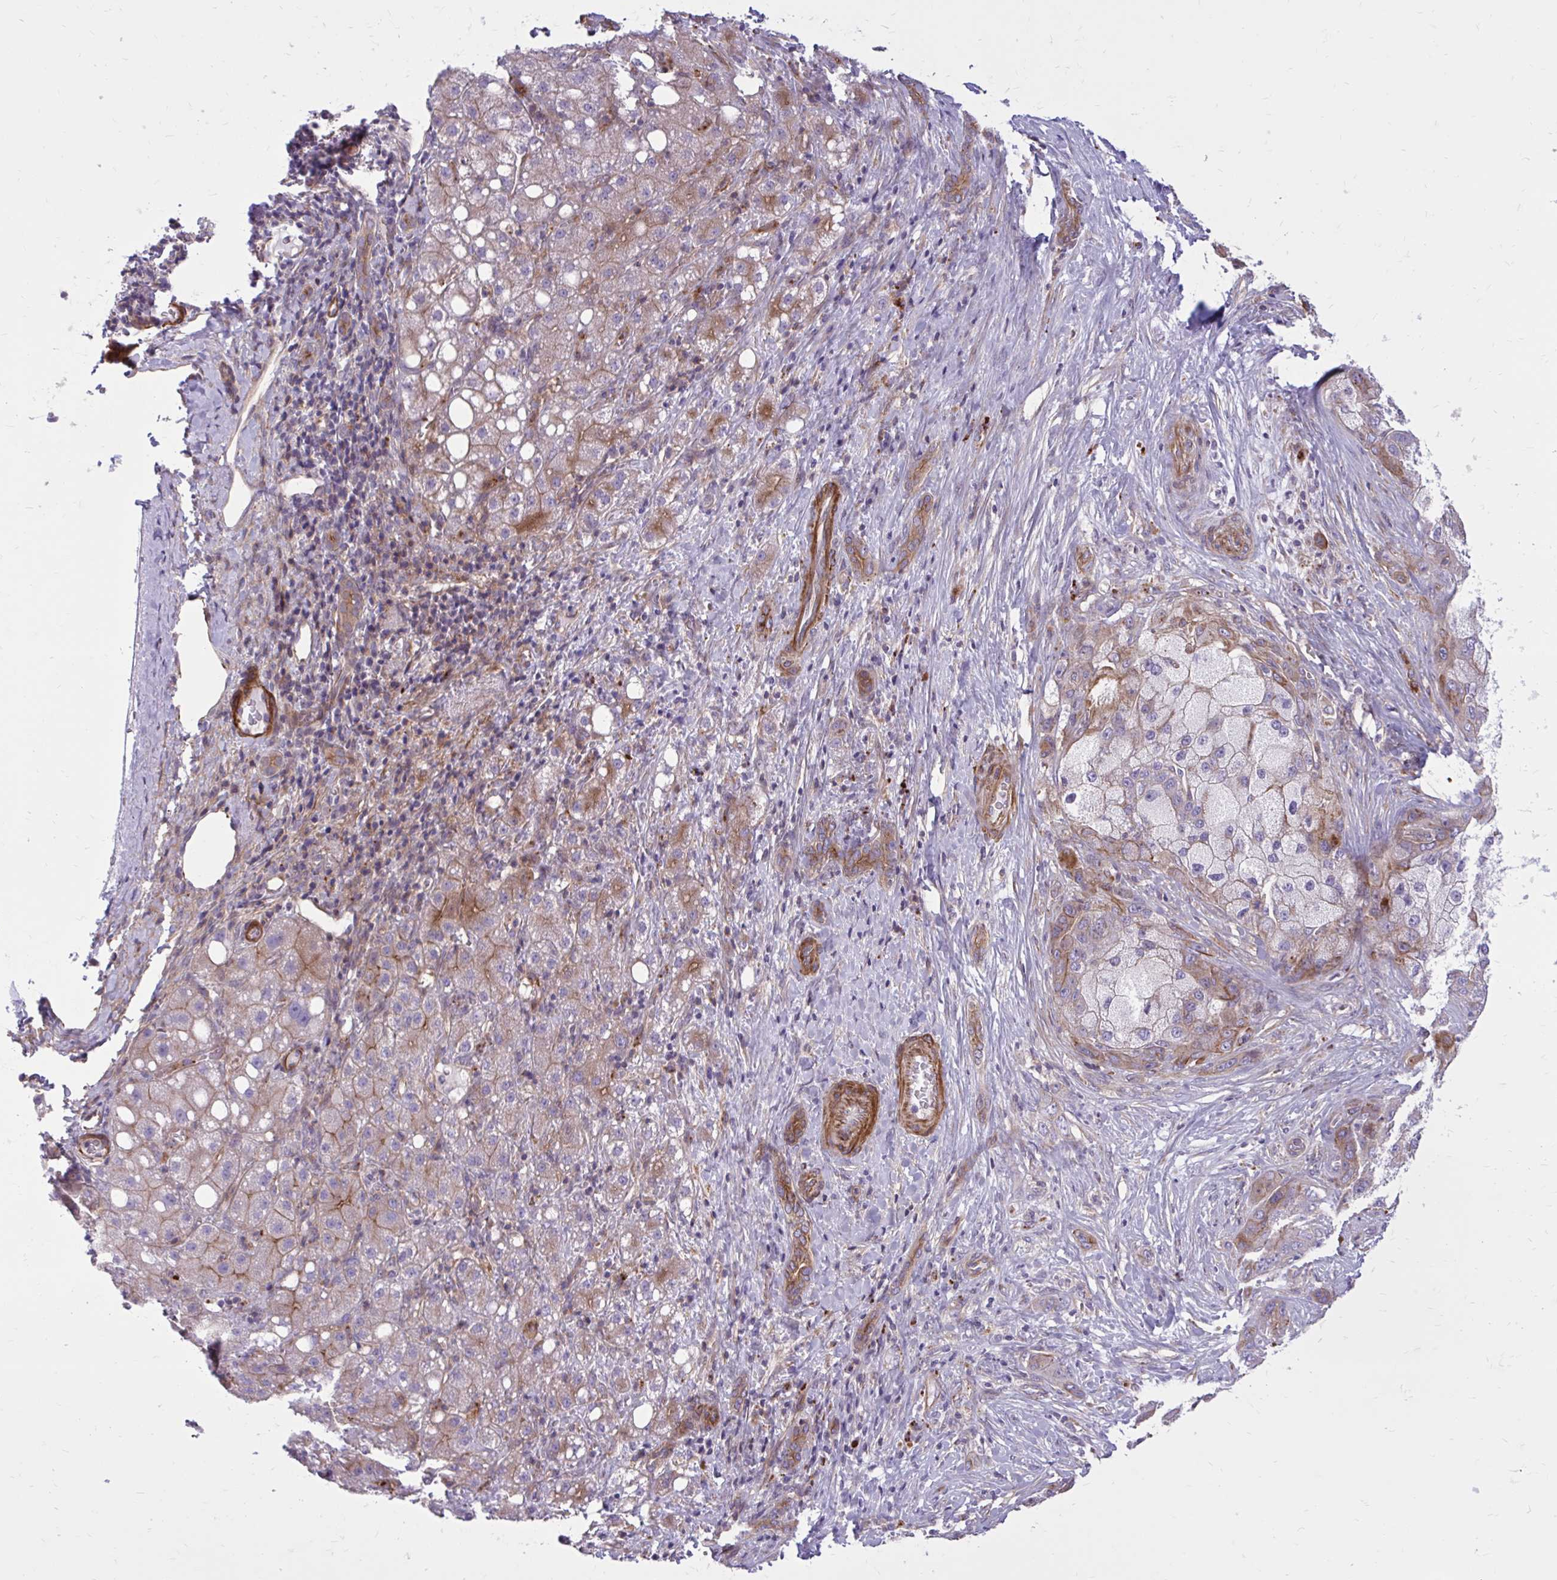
{"staining": {"intensity": "moderate", "quantity": "<25%", "location": "cytoplasmic/membranous"}, "tissue": "liver cancer", "cell_type": "Tumor cells", "image_type": "cancer", "snomed": [{"axis": "morphology", "description": "Carcinoma, Hepatocellular, NOS"}, {"axis": "topography", "description": "Liver"}], "caption": "Moderate cytoplasmic/membranous positivity is seen in approximately <25% of tumor cells in hepatocellular carcinoma (liver).", "gene": "FAP", "patient": {"sex": "male", "age": 67}}